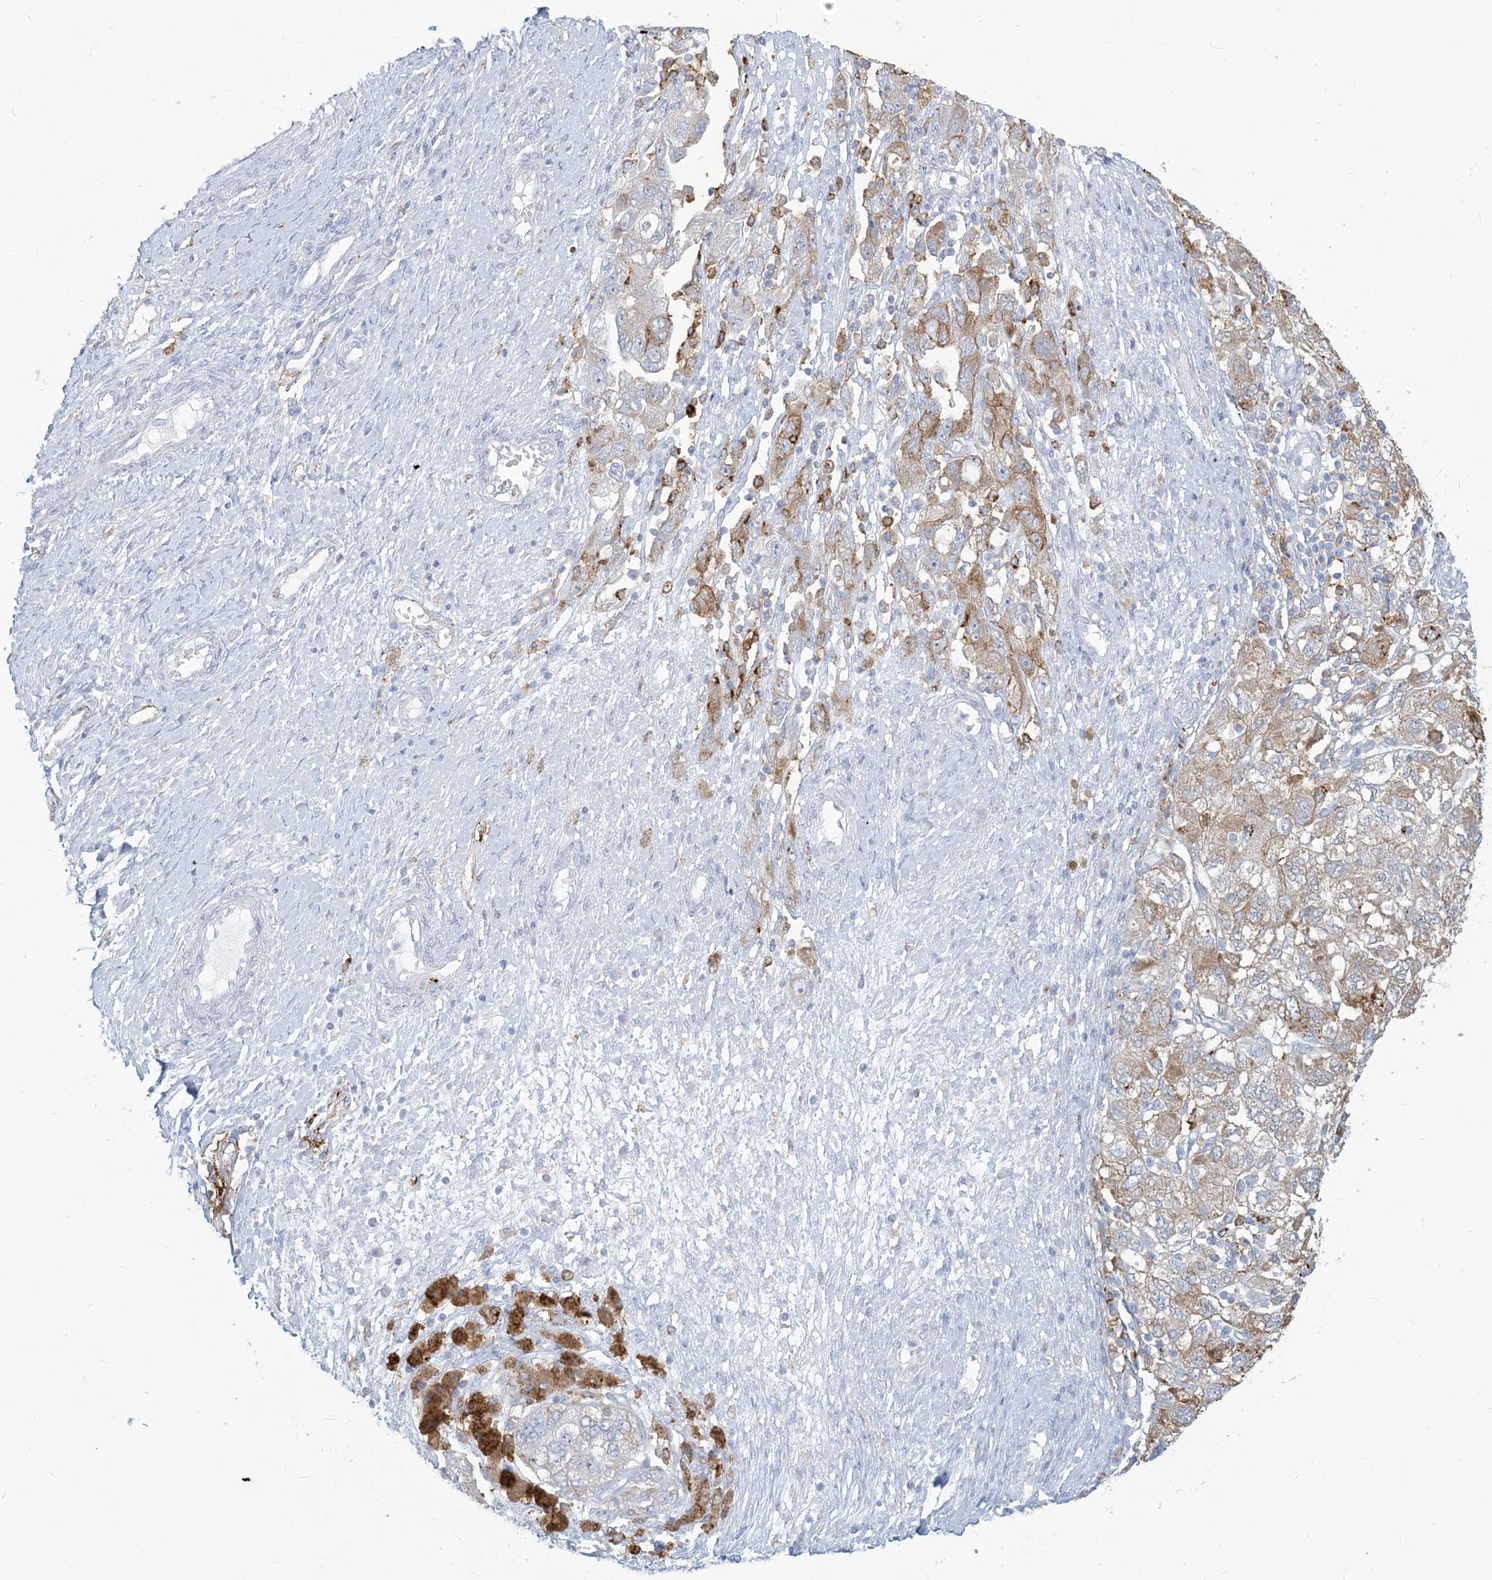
{"staining": {"intensity": "moderate", "quantity": "<25%", "location": "cytoplasmic/membranous"}, "tissue": "ovarian cancer", "cell_type": "Tumor cells", "image_type": "cancer", "snomed": [{"axis": "morphology", "description": "Carcinoma, NOS"}, {"axis": "morphology", "description": "Cystadenocarcinoma, serous, NOS"}, {"axis": "topography", "description": "Ovary"}], "caption": "Immunohistochemical staining of ovarian cancer reveals moderate cytoplasmic/membranous protein staining in about <25% of tumor cells. (DAB = brown stain, brightfield microscopy at high magnification).", "gene": "HLA-DRB1", "patient": {"sex": "female", "age": 69}}